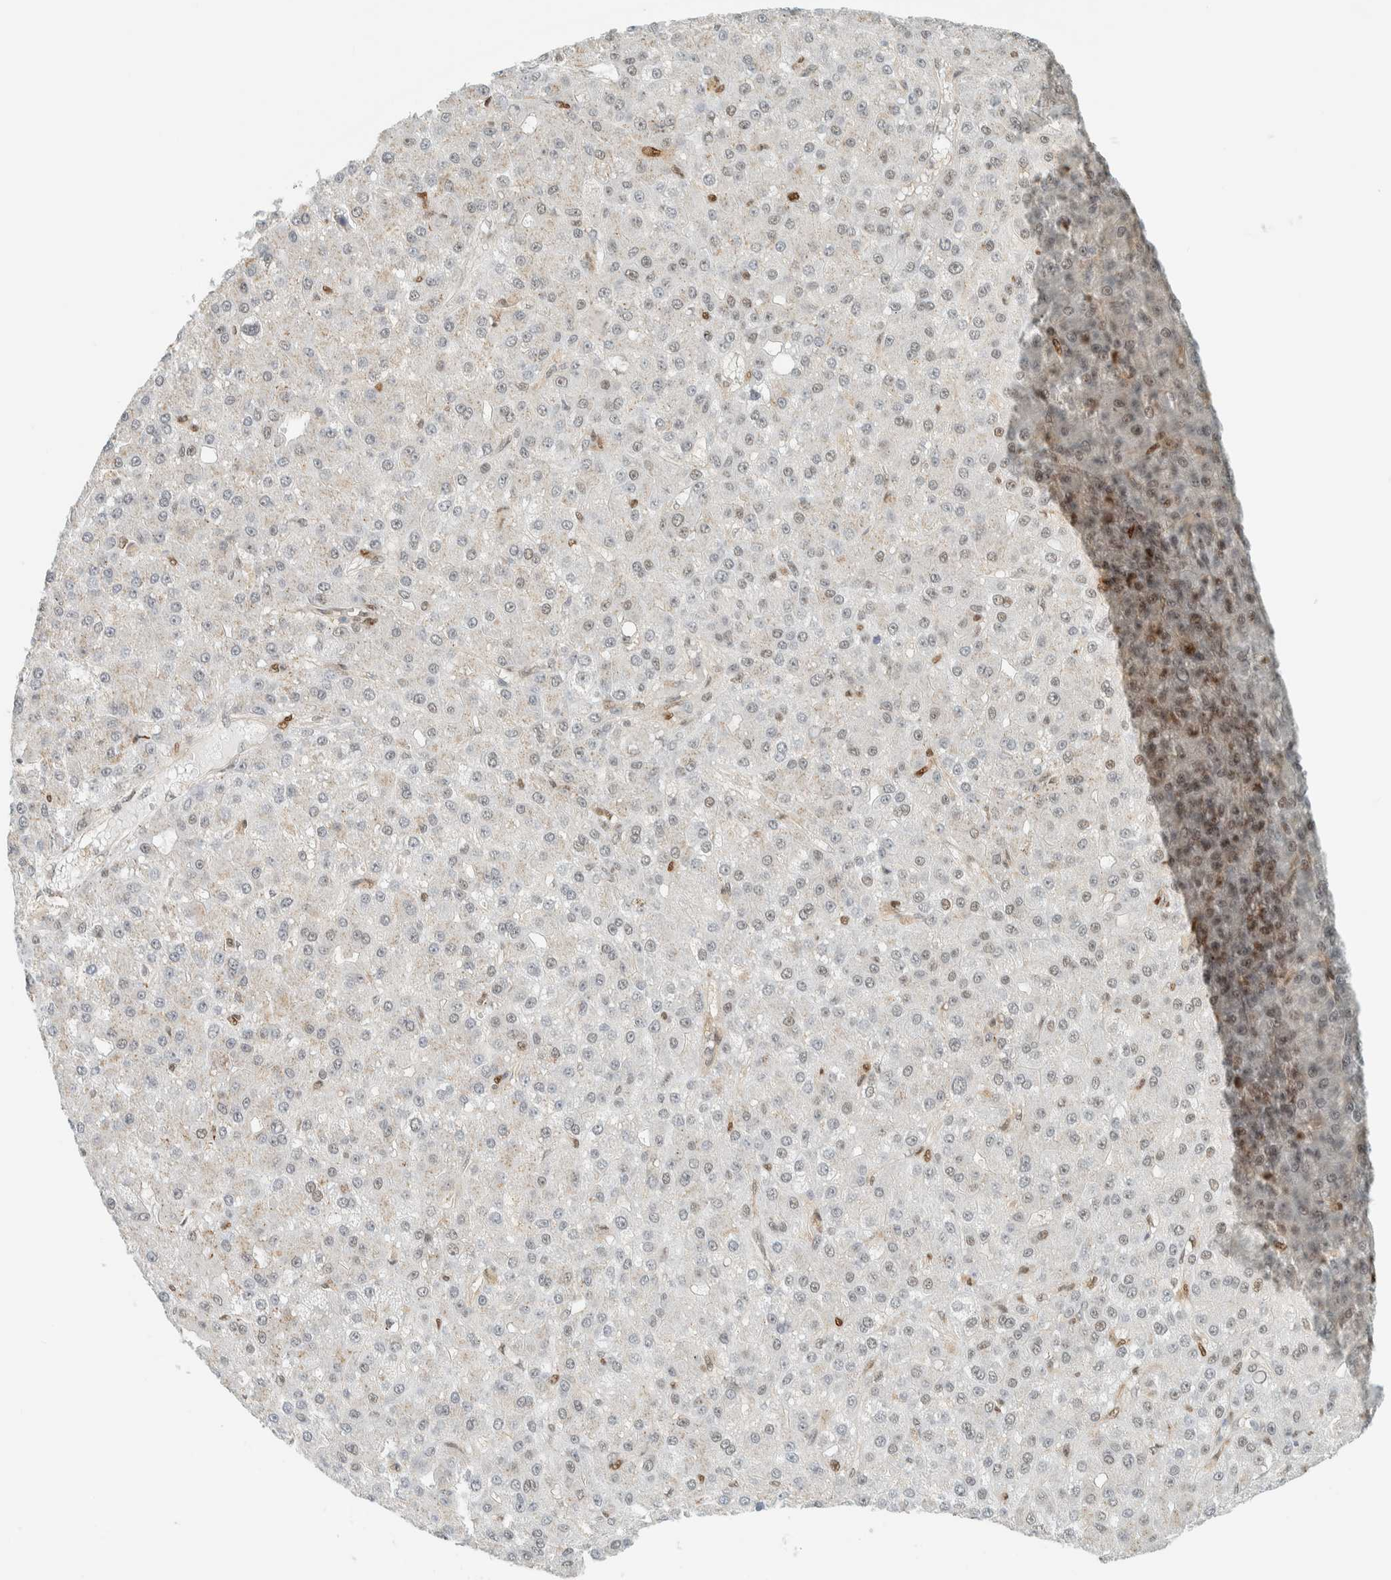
{"staining": {"intensity": "weak", "quantity": "<25%", "location": "nuclear"}, "tissue": "liver cancer", "cell_type": "Tumor cells", "image_type": "cancer", "snomed": [{"axis": "morphology", "description": "Carcinoma, Hepatocellular, NOS"}, {"axis": "topography", "description": "Liver"}], "caption": "Immunohistochemical staining of hepatocellular carcinoma (liver) demonstrates no significant expression in tumor cells.", "gene": "TFE3", "patient": {"sex": "male", "age": 67}}